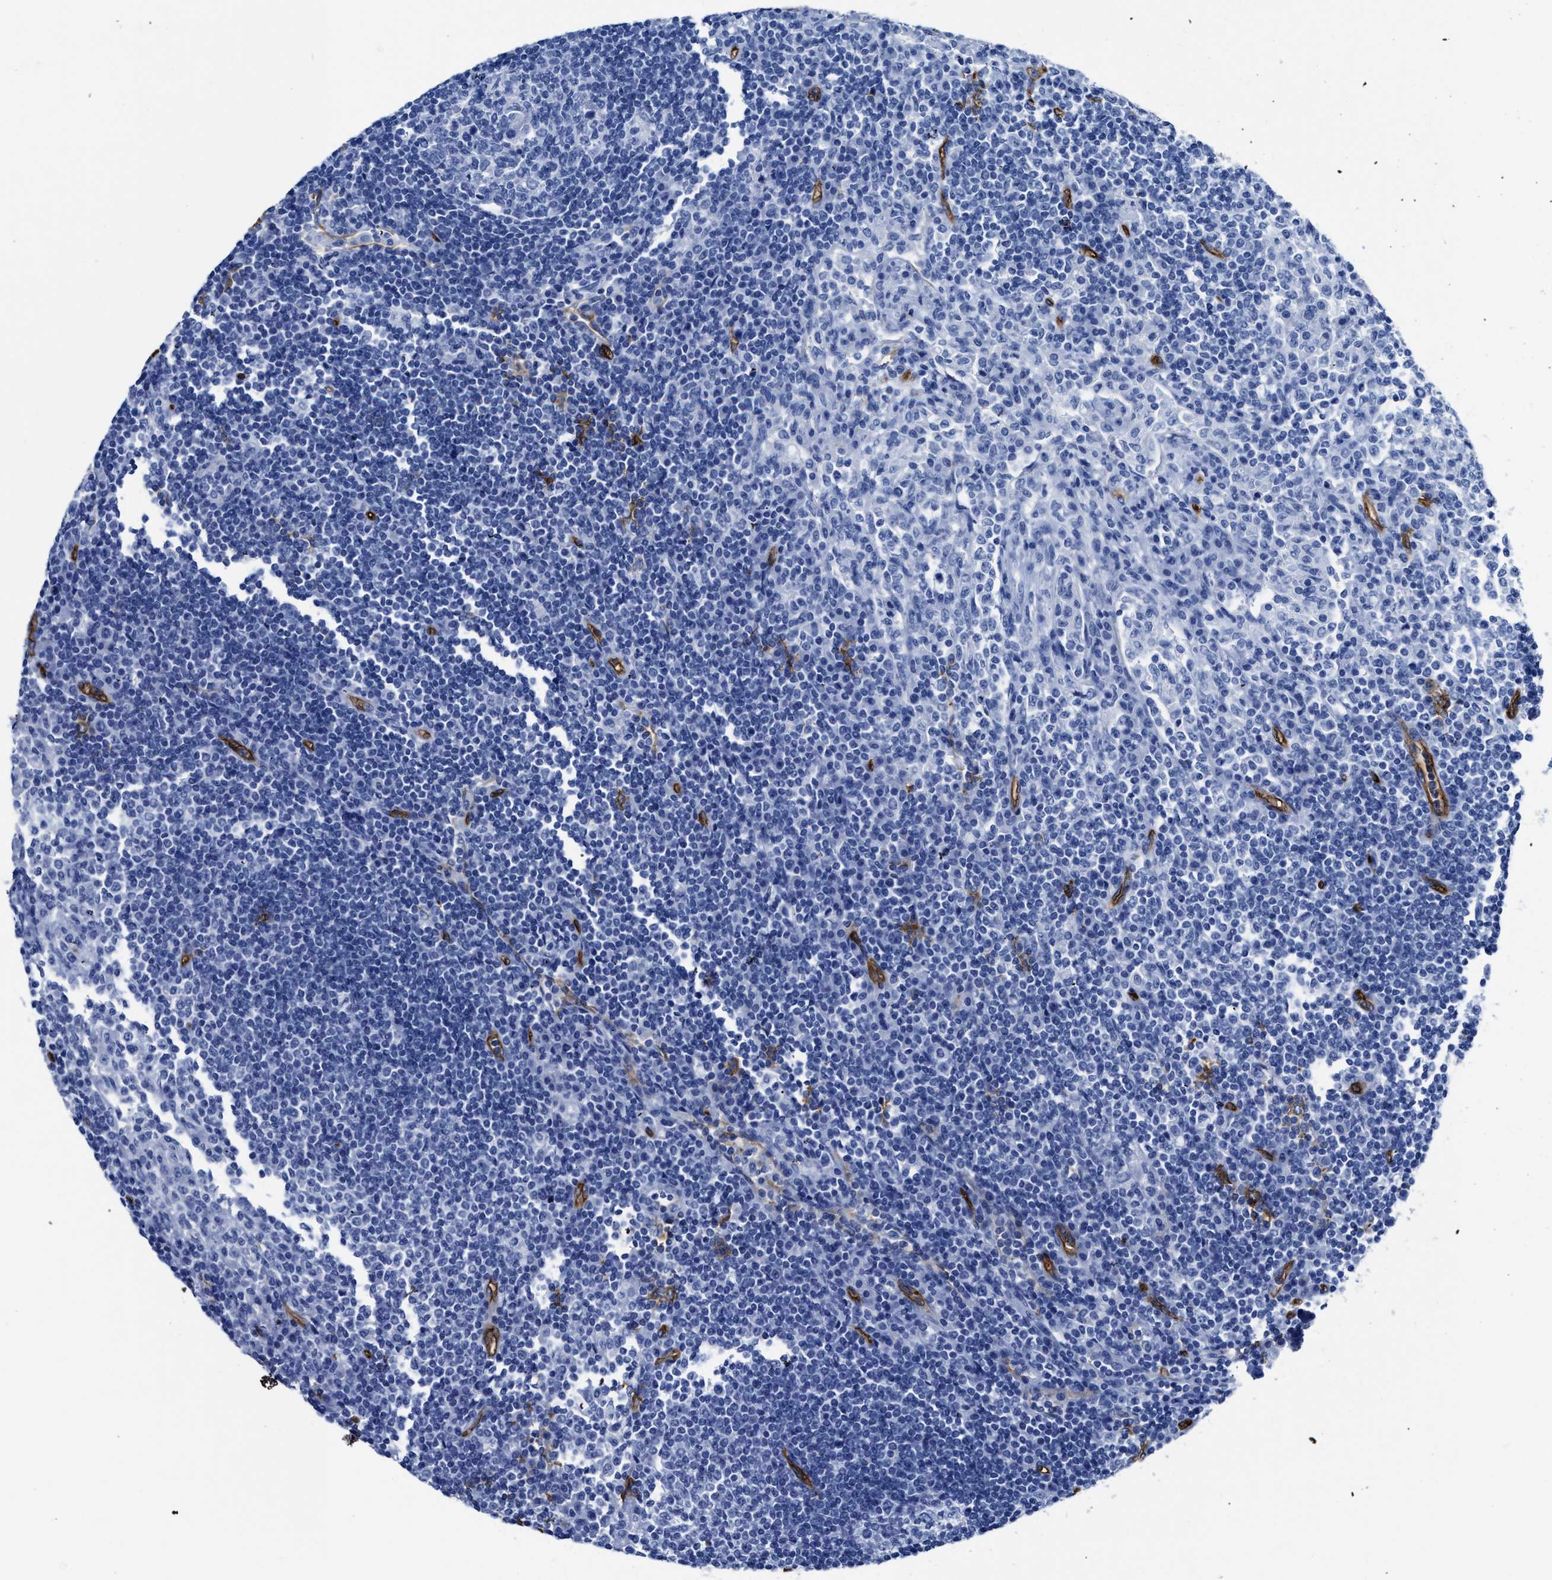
{"staining": {"intensity": "negative", "quantity": "none", "location": "none"}, "tissue": "lymph node", "cell_type": "Germinal center cells", "image_type": "normal", "snomed": [{"axis": "morphology", "description": "Normal tissue, NOS"}, {"axis": "topography", "description": "Lymph node"}], "caption": "Lymph node stained for a protein using immunohistochemistry displays no staining germinal center cells.", "gene": "AQP1", "patient": {"sex": "female", "age": 53}}